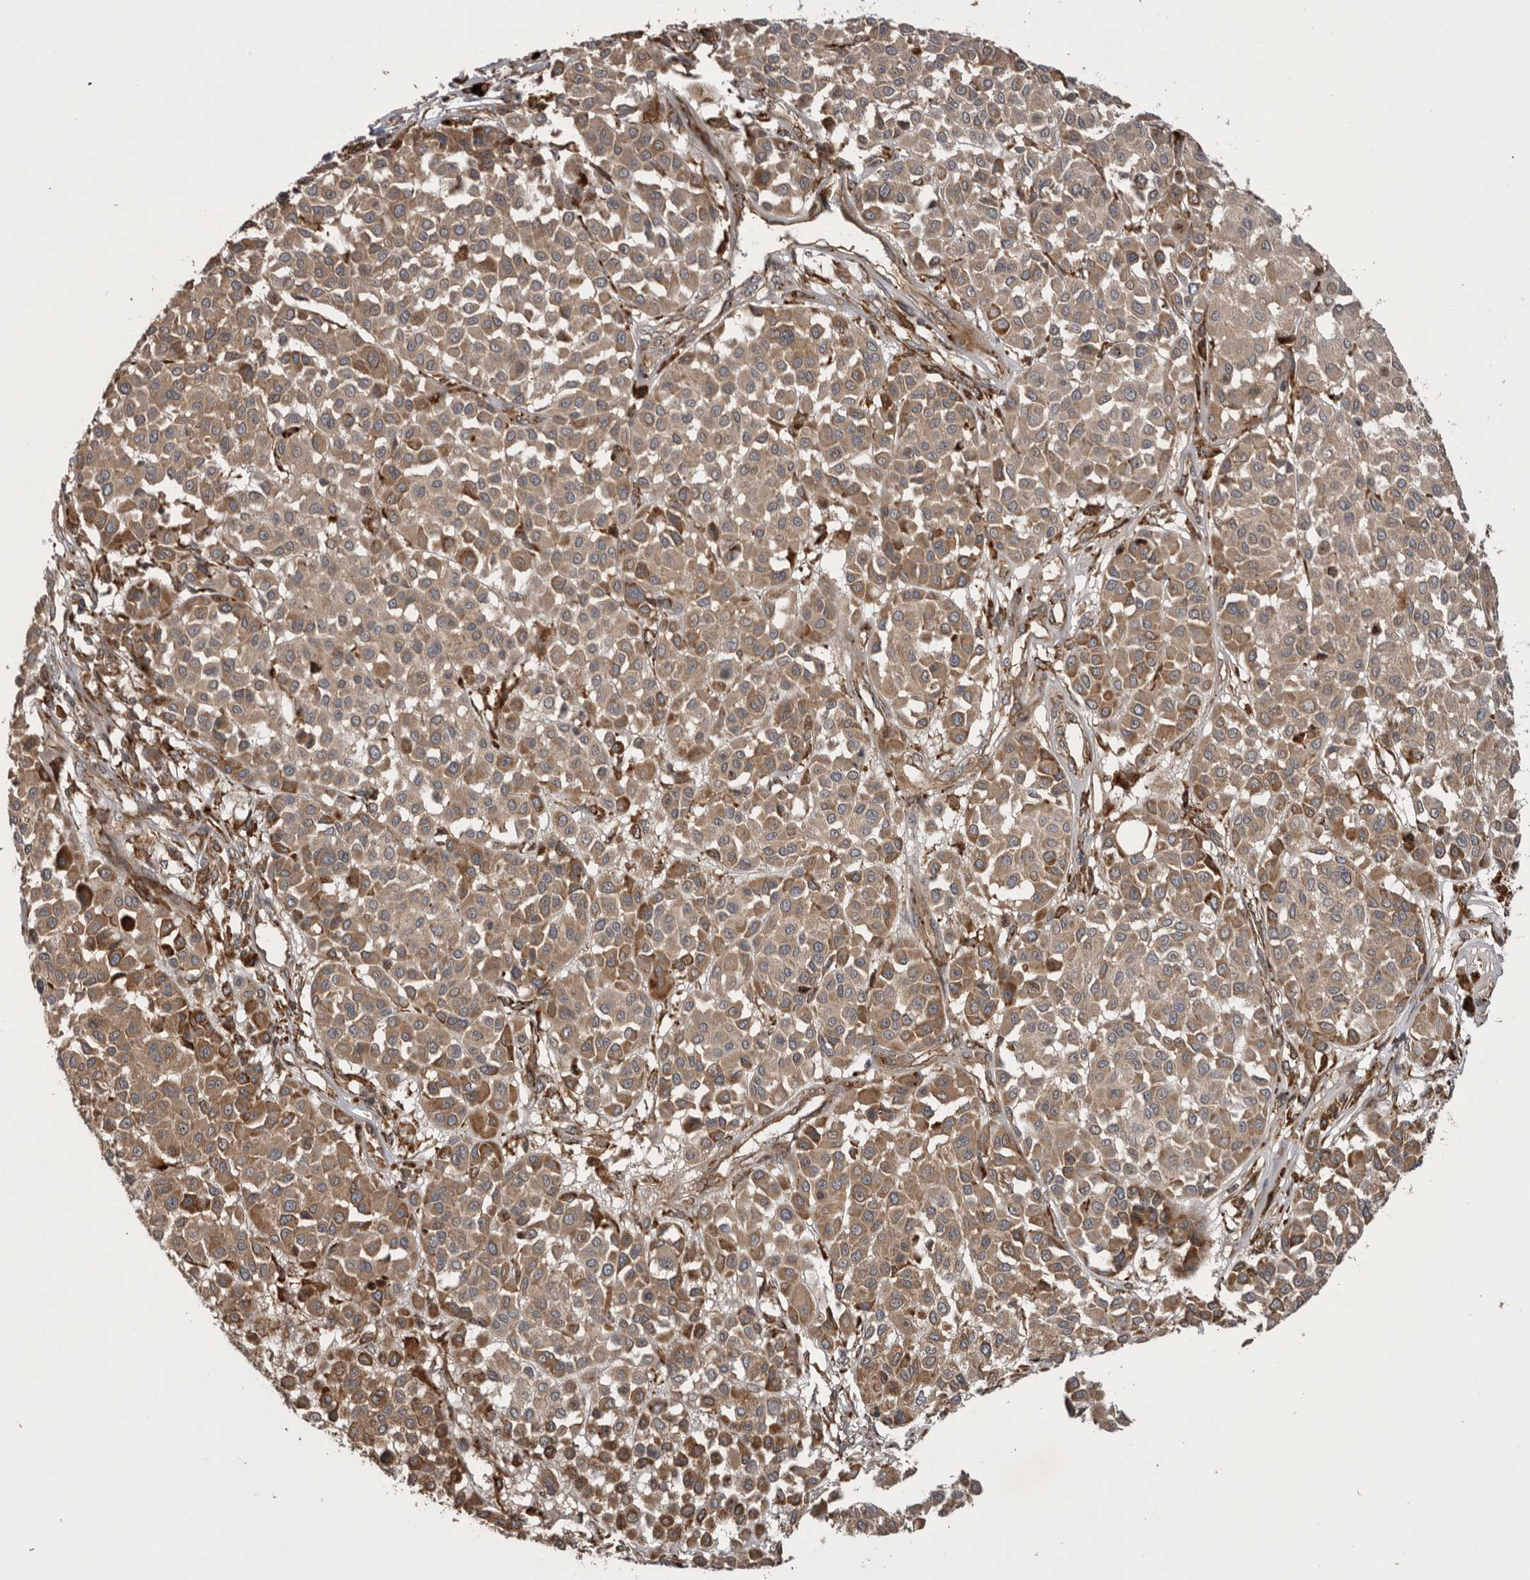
{"staining": {"intensity": "weak", "quantity": ">75%", "location": "cytoplasmic/membranous"}, "tissue": "melanoma", "cell_type": "Tumor cells", "image_type": "cancer", "snomed": [{"axis": "morphology", "description": "Malignant melanoma, Metastatic site"}, {"axis": "topography", "description": "Soft tissue"}], "caption": "Weak cytoplasmic/membranous staining is present in about >75% of tumor cells in malignant melanoma (metastatic site).", "gene": "RAB3GAP2", "patient": {"sex": "male", "age": 41}}